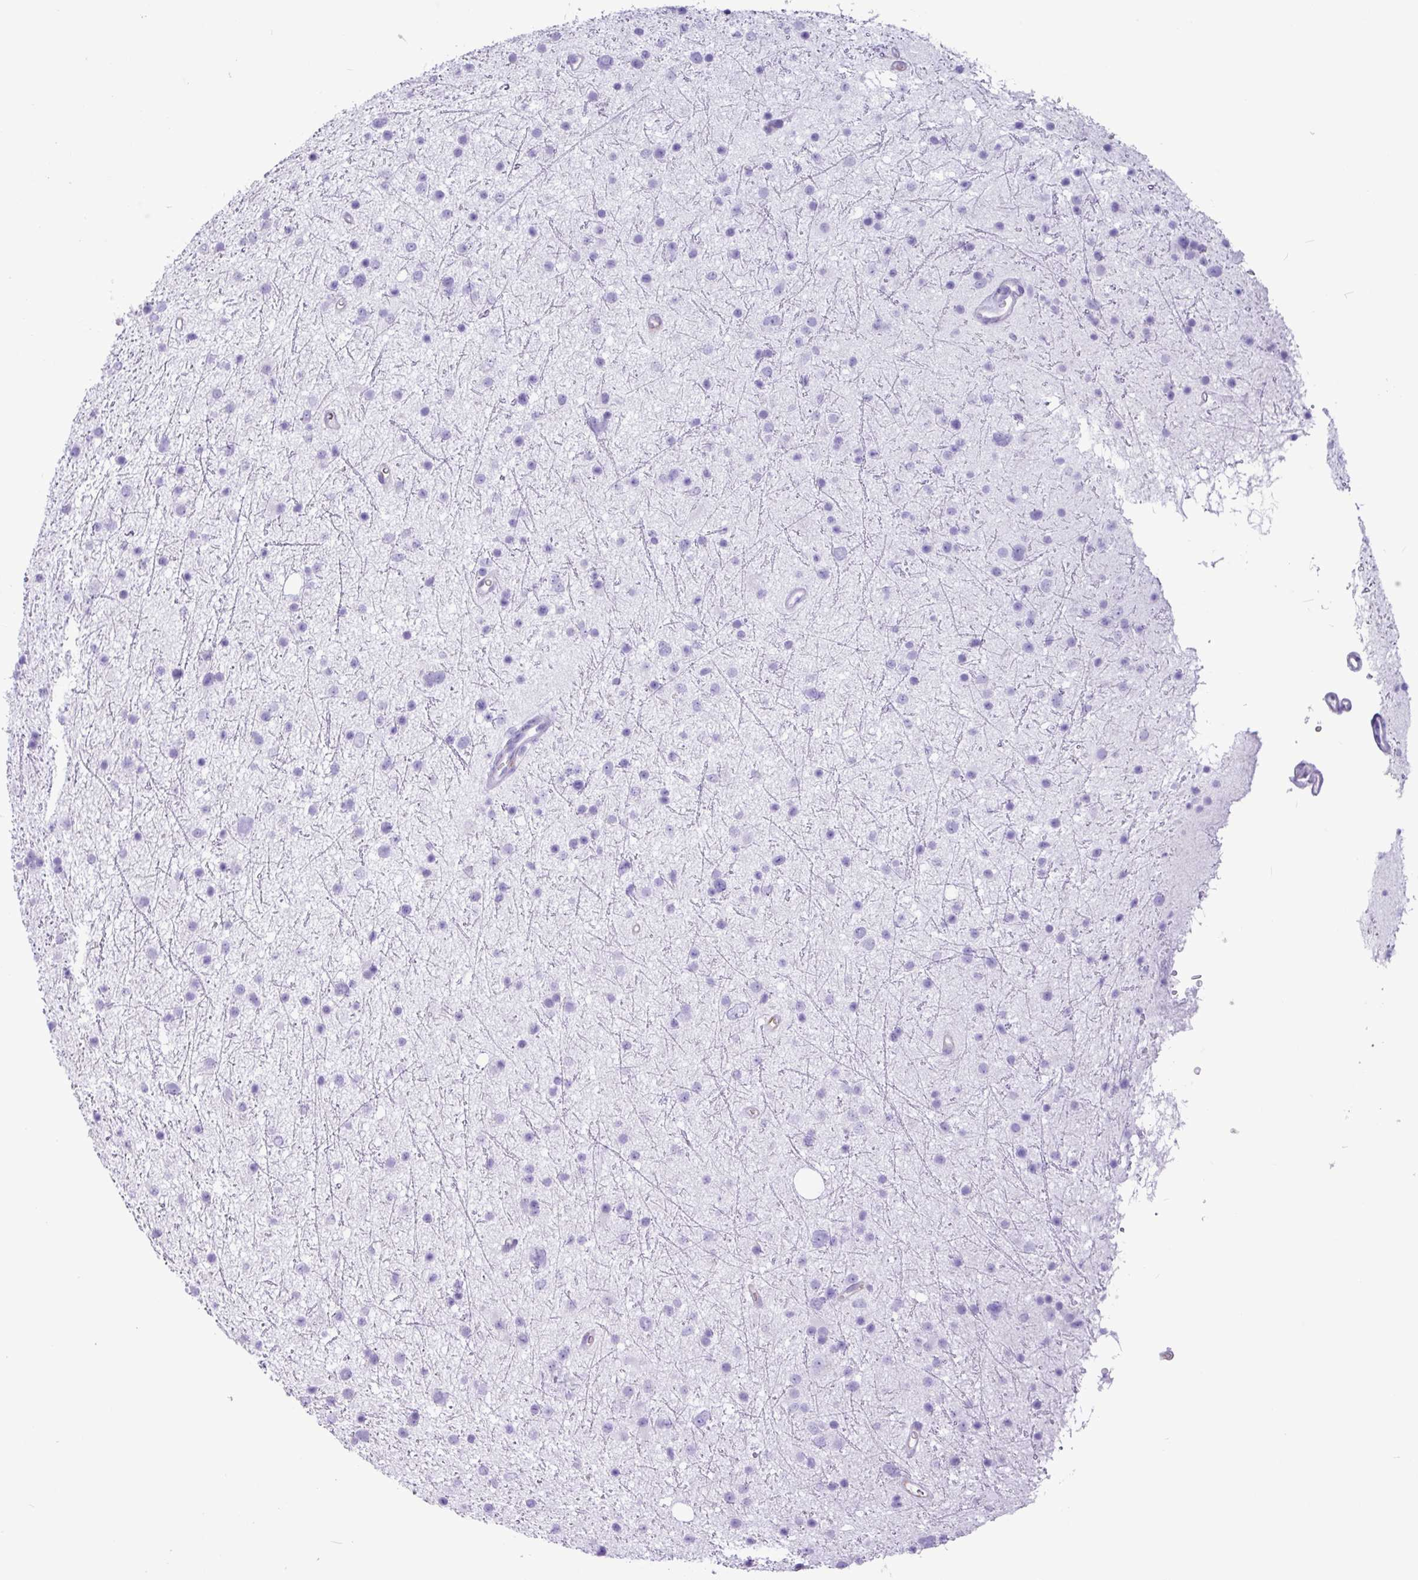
{"staining": {"intensity": "negative", "quantity": "none", "location": "none"}, "tissue": "glioma", "cell_type": "Tumor cells", "image_type": "cancer", "snomed": [{"axis": "morphology", "description": "Glioma, malignant, Low grade"}, {"axis": "topography", "description": "Cerebral cortex"}], "caption": "Human glioma stained for a protein using immunohistochemistry (IHC) exhibits no expression in tumor cells.", "gene": "CKMT2", "patient": {"sex": "female", "age": 39}}